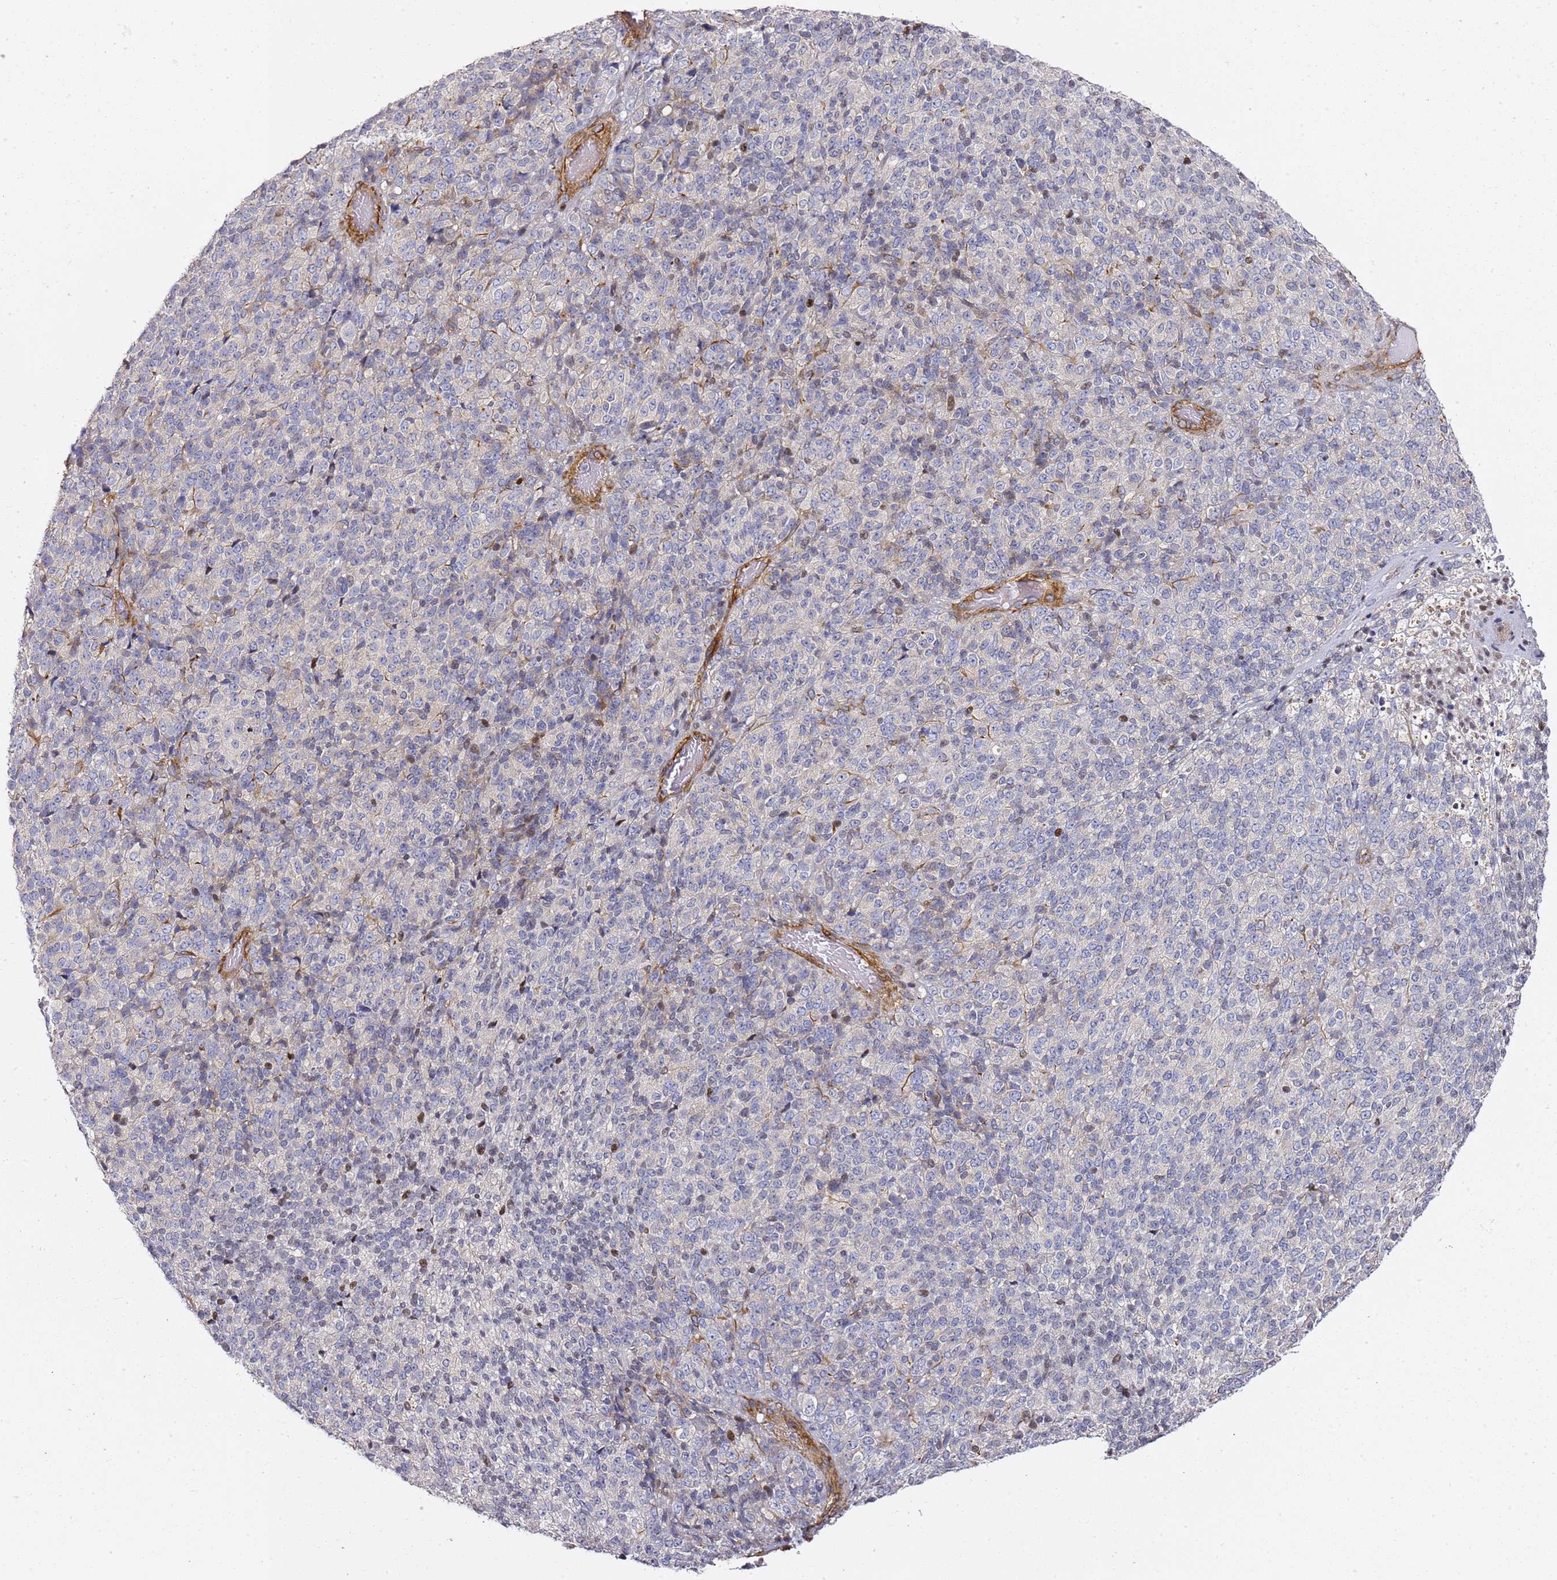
{"staining": {"intensity": "negative", "quantity": "none", "location": "none"}, "tissue": "melanoma", "cell_type": "Tumor cells", "image_type": "cancer", "snomed": [{"axis": "morphology", "description": "Malignant melanoma, Metastatic site"}, {"axis": "topography", "description": "Brain"}], "caption": "A histopathology image of human malignant melanoma (metastatic site) is negative for staining in tumor cells.", "gene": "EPS8L1", "patient": {"sex": "female", "age": 56}}